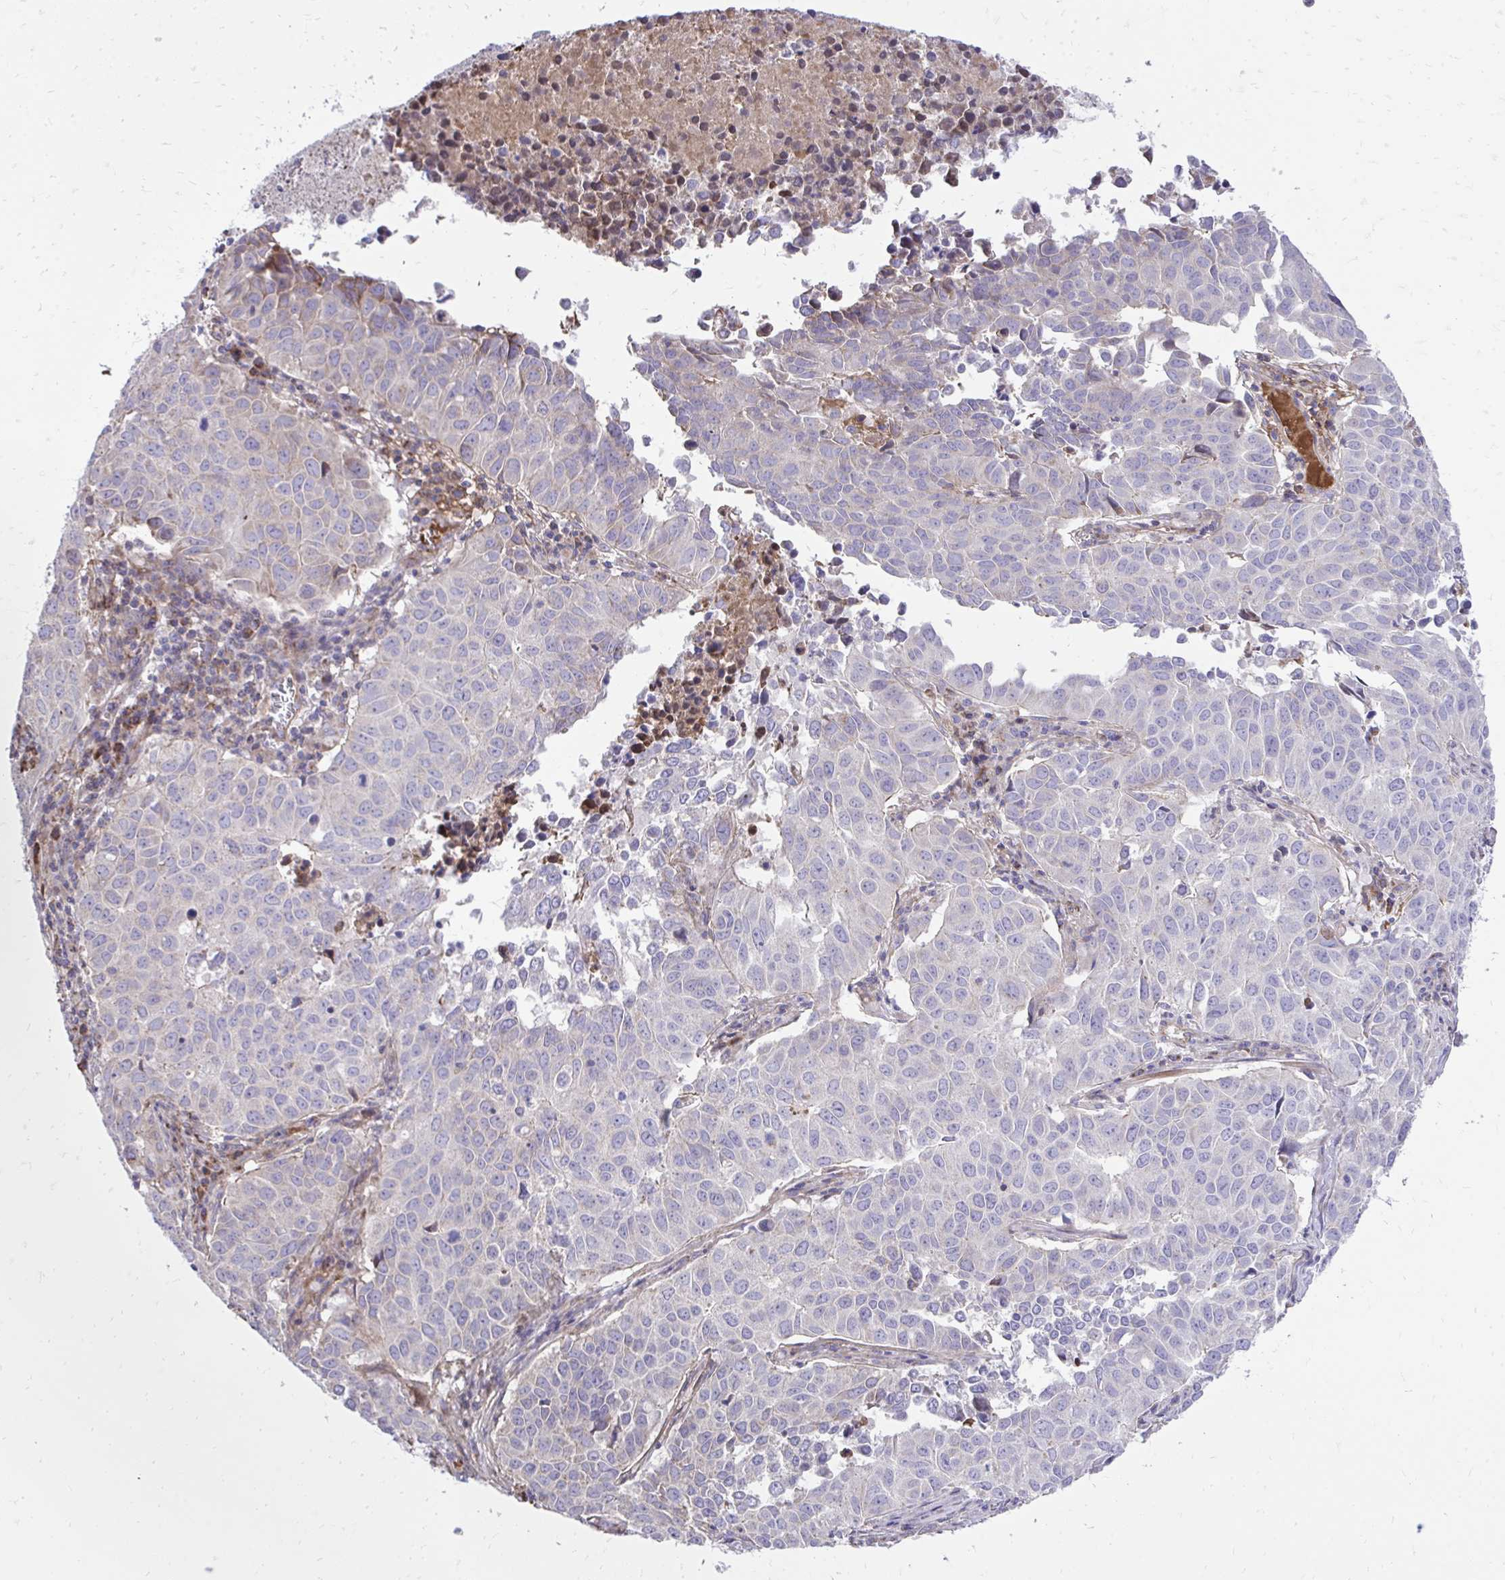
{"staining": {"intensity": "negative", "quantity": "none", "location": "none"}, "tissue": "lung cancer", "cell_type": "Tumor cells", "image_type": "cancer", "snomed": [{"axis": "morphology", "description": "Adenocarcinoma, NOS"}, {"axis": "topography", "description": "Lung"}], "caption": "This is a image of immunohistochemistry (IHC) staining of lung cancer, which shows no expression in tumor cells.", "gene": "ATP13A2", "patient": {"sex": "female", "age": 50}}